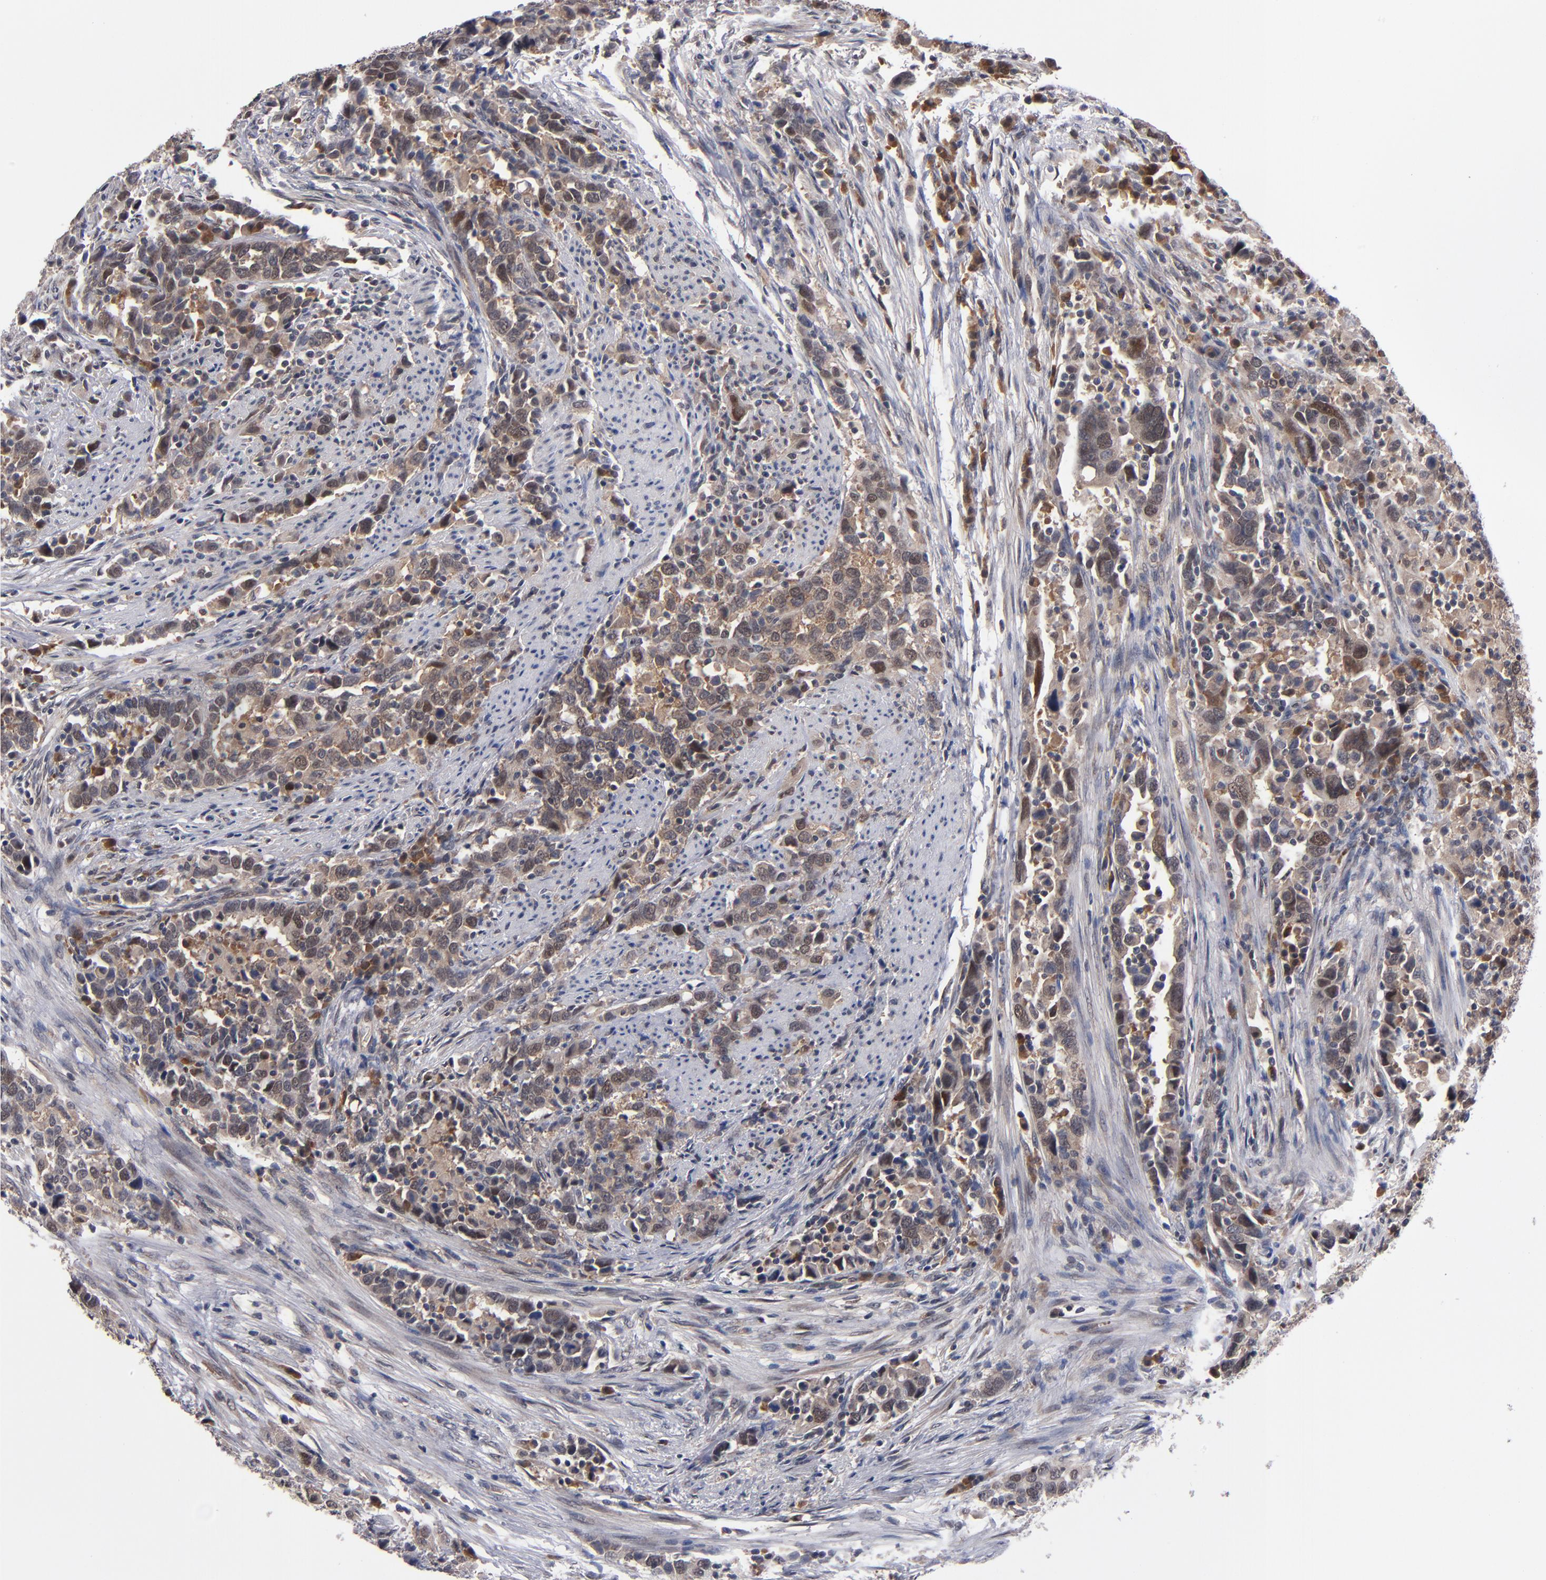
{"staining": {"intensity": "weak", "quantity": ">75%", "location": "cytoplasmic/membranous"}, "tissue": "urothelial cancer", "cell_type": "Tumor cells", "image_type": "cancer", "snomed": [{"axis": "morphology", "description": "Urothelial carcinoma, High grade"}, {"axis": "topography", "description": "Urinary bladder"}], "caption": "This photomicrograph shows IHC staining of human urothelial carcinoma (high-grade), with low weak cytoplasmic/membranous expression in about >75% of tumor cells.", "gene": "ALG13", "patient": {"sex": "male", "age": 61}}